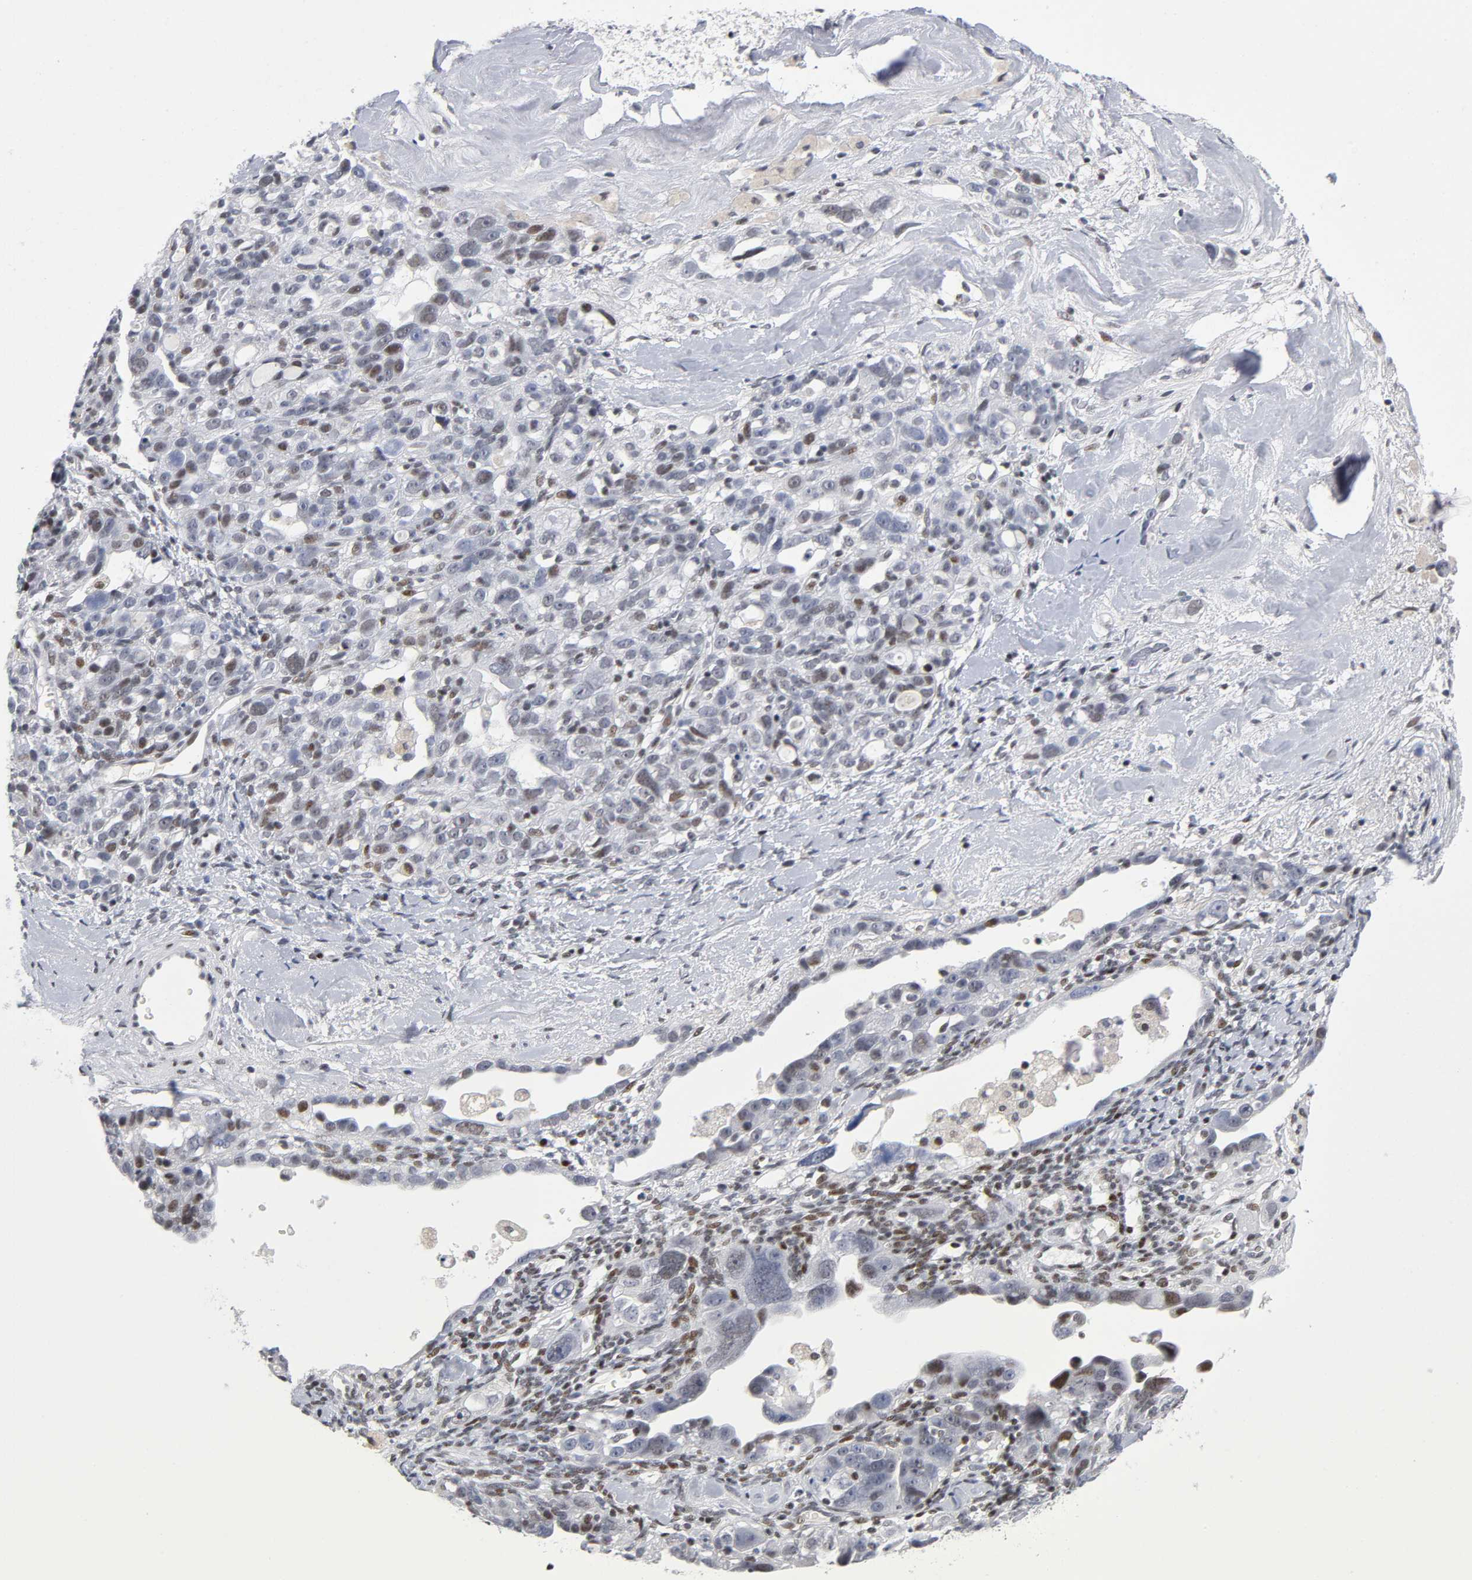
{"staining": {"intensity": "moderate", "quantity": "25%-75%", "location": "nuclear"}, "tissue": "ovarian cancer", "cell_type": "Tumor cells", "image_type": "cancer", "snomed": [{"axis": "morphology", "description": "Cystadenocarcinoma, serous, NOS"}, {"axis": "topography", "description": "Ovary"}], "caption": "The photomicrograph shows immunohistochemical staining of ovarian cancer. There is moderate nuclear expression is seen in about 25%-75% of tumor cells.", "gene": "SP3", "patient": {"sex": "female", "age": 66}}